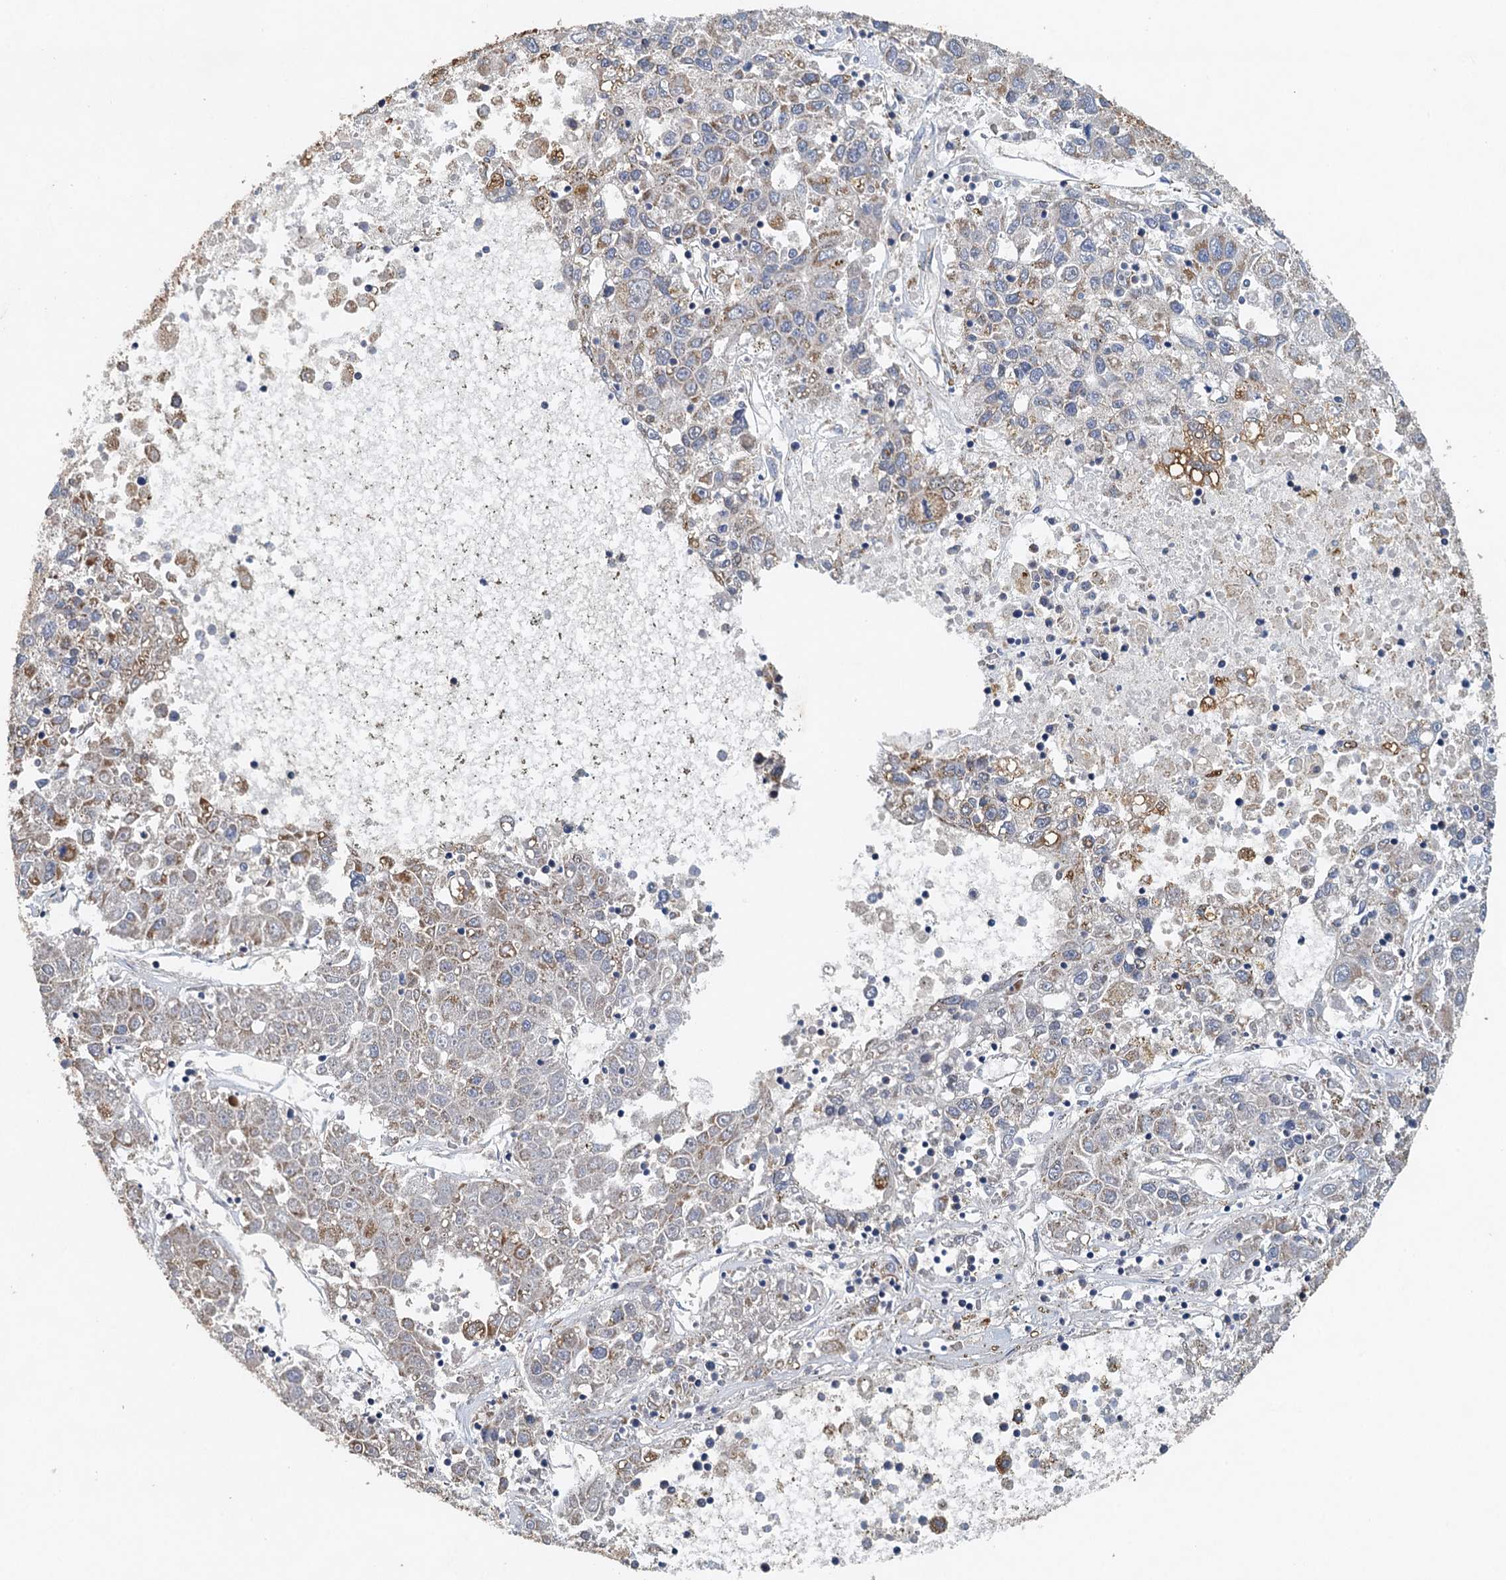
{"staining": {"intensity": "weak", "quantity": "<25%", "location": "cytoplasmic/membranous"}, "tissue": "liver cancer", "cell_type": "Tumor cells", "image_type": "cancer", "snomed": [{"axis": "morphology", "description": "Carcinoma, Hepatocellular, NOS"}, {"axis": "topography", "description": "Liver"}], "caption": "Immunohistochemistry of human hepatocellular carcinoma (liver) reveals no staining in tumor cells.", "gene": "BCS1L", "patient": {"sex": "male", "age": 49}}